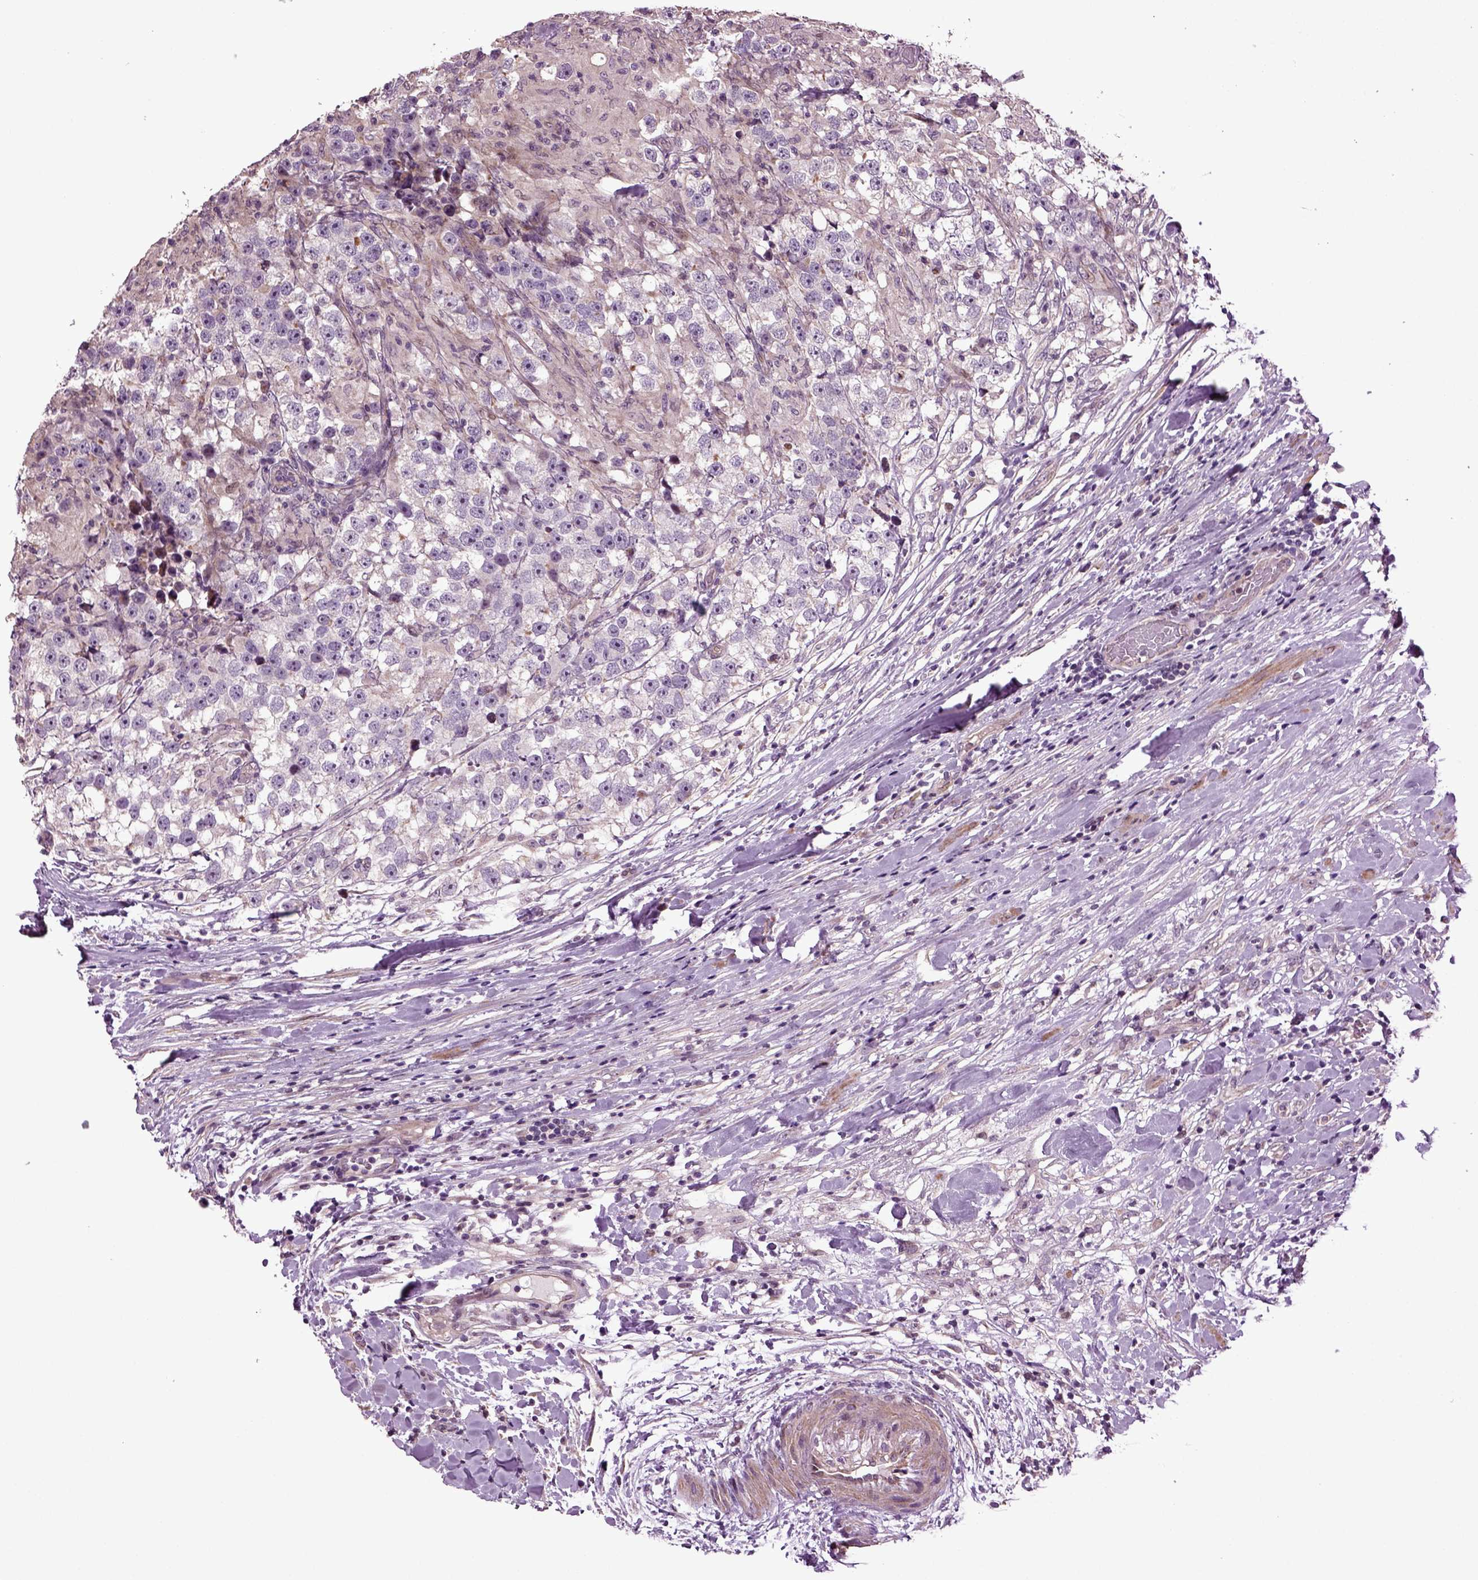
{"staining": {"intensity": "negative", "quantity": "none", "location": "none"}, "tissue": "testis cancer", "cell_type": "Tumor cells", "image_type": "cancer", "snomed": [{"axis": "morphology", "description": "Seminoma, NOS"}, {"axis": "topography", "description": "Testis"}], "caption": "IHC image of neoplastic tissue: human seminoma (testis) stained with DAB (3,3'-diaminobenzidine) displays no significant protein expression in tumor cells.", "gene": "HAGHL", "patient": {"sex": "male", "age": 46}}